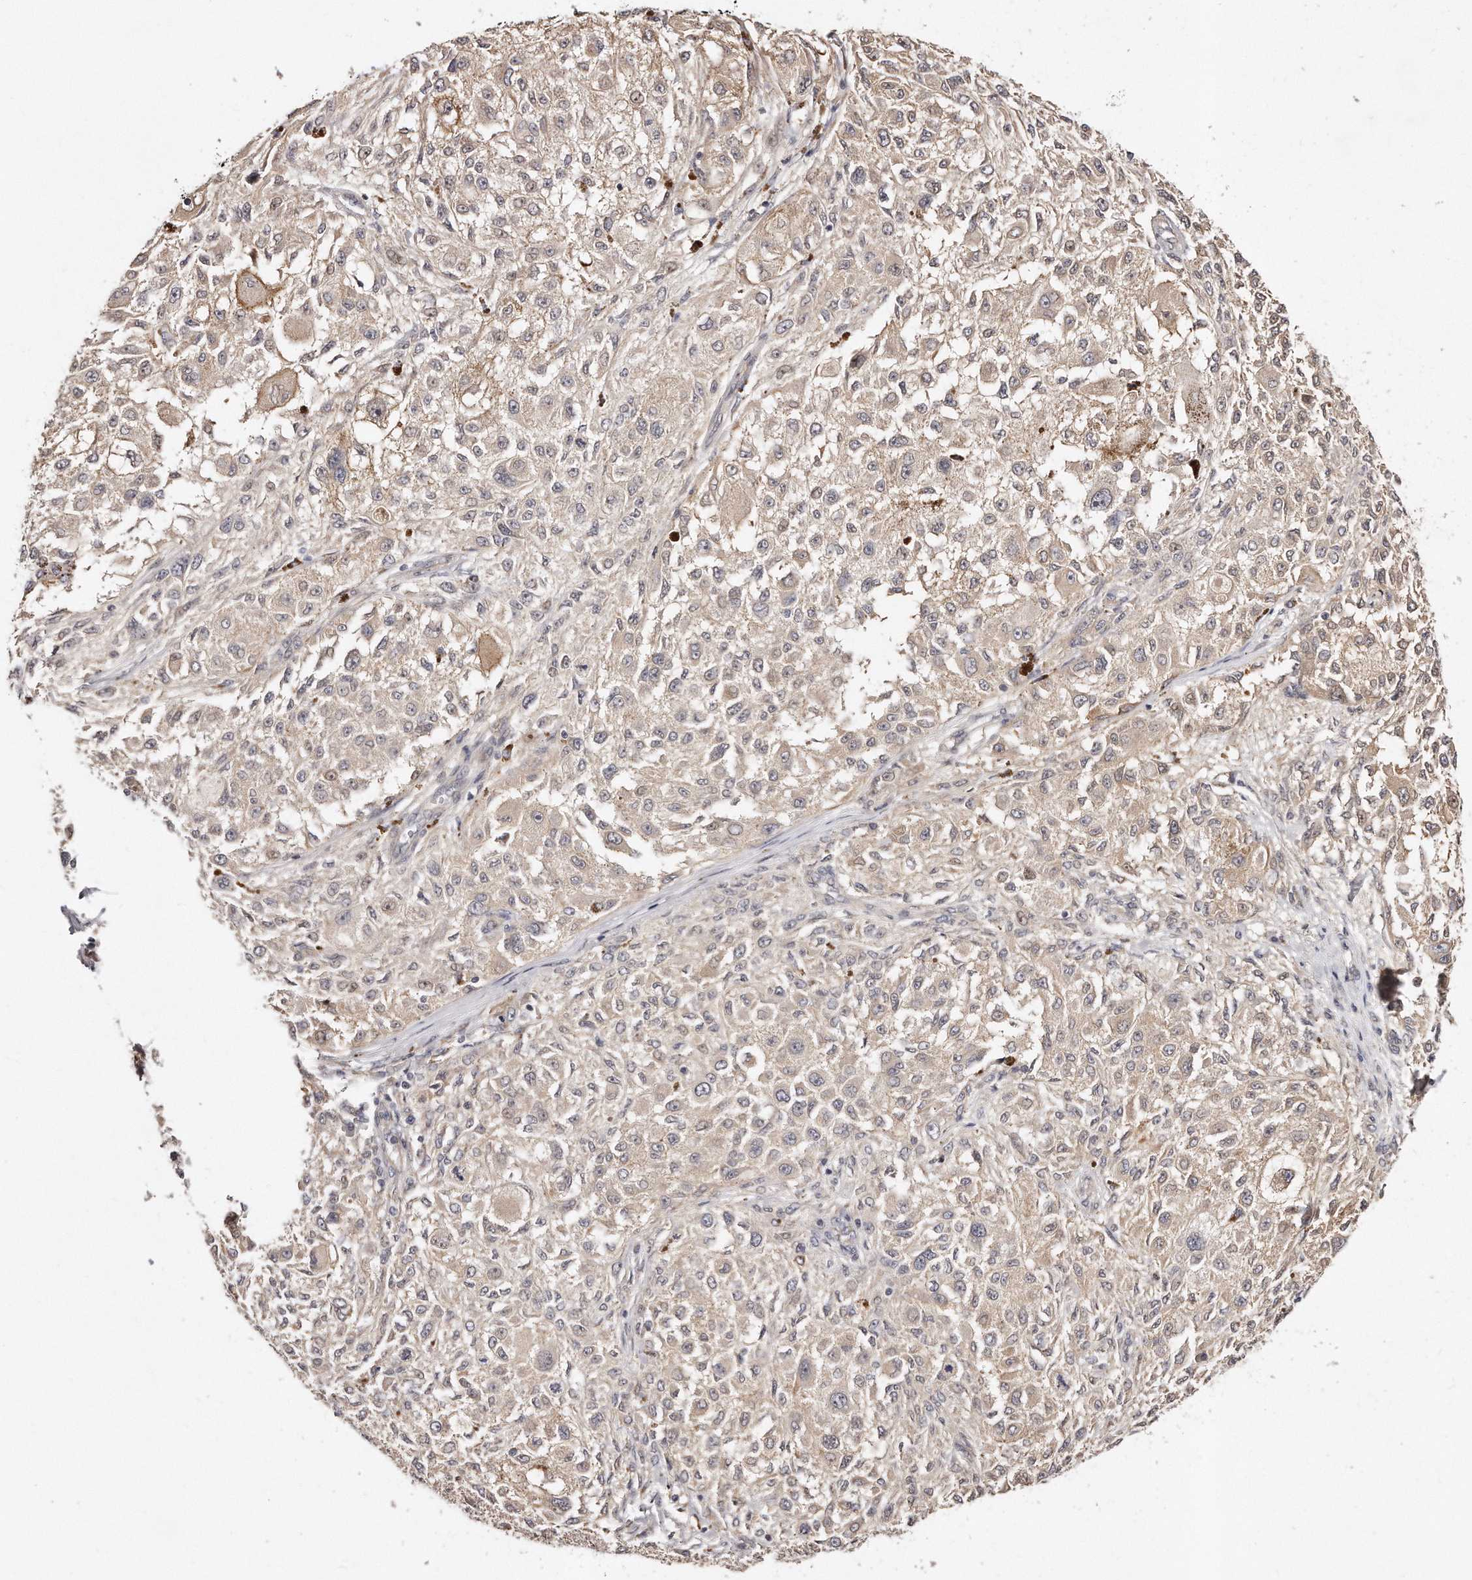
{"staining": {"intensity": "weak", "quantity": ">75%", "location": "cytoplasmic/membranous"}, "tissue": "melanoma", "cell_type": "Tumor cells", "image_type": "cancer", "snomed": [{"axis": "morphology", "description": "Necrosis, NOS"}, {"axis": "morphology", "description": "Malignant melanoma, NOS"}, {"axis": "topography", "description": "Skin"}], "caption": "Weak cytoplasmic/membranous positivity is identified in about >75% of tumor cells in malignant melanoma.", "gene": "CASZ1", "patient": {"sex": "female", "age": 87}}